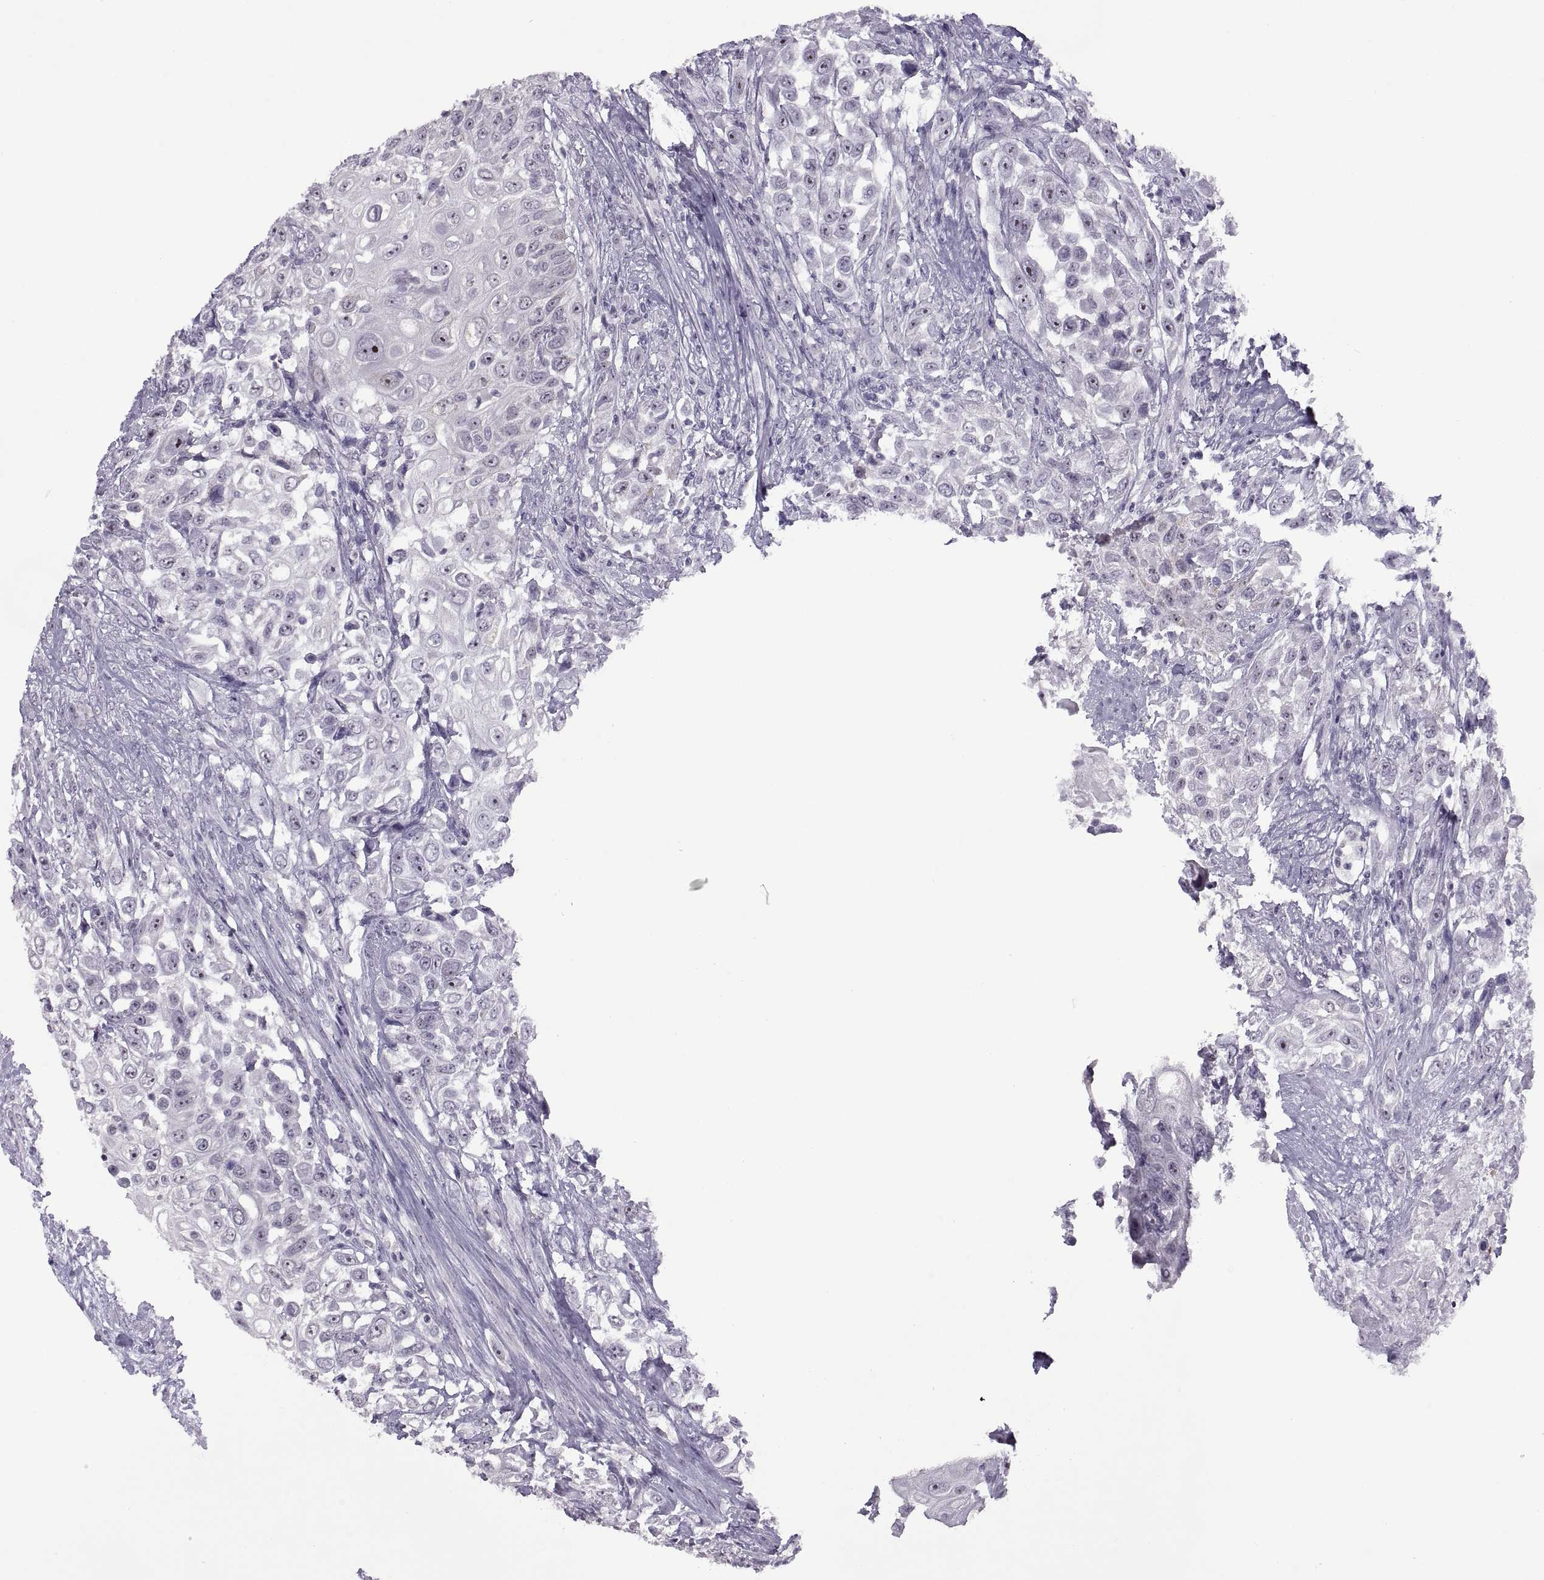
{"staining": {"intensity": "negative", "quantity": "none", "location": "none"}, "tissue": "urothelial cancer", "cell_type": "Tumor cells", "image_type": "cancer", "snomed": [{"axis": "morphology", "description": "Urothelial carcinoma, High grade"}, {"axis": "topography", "description": "Urinary bladder"}], "caption": "This image is of high-grade urothelial carcinoma stained with IHC to label a protein in brown with the nuclei are counter-stained blue. There is no expression in tumor cells. The staining is performed using DAB (3,3'-diaminobenzidine) brown chromogen with nuclei counter-stained in using hematoxylin.", "gene": "ASIC2", "patient": {"sex": "female", "age": 56}}